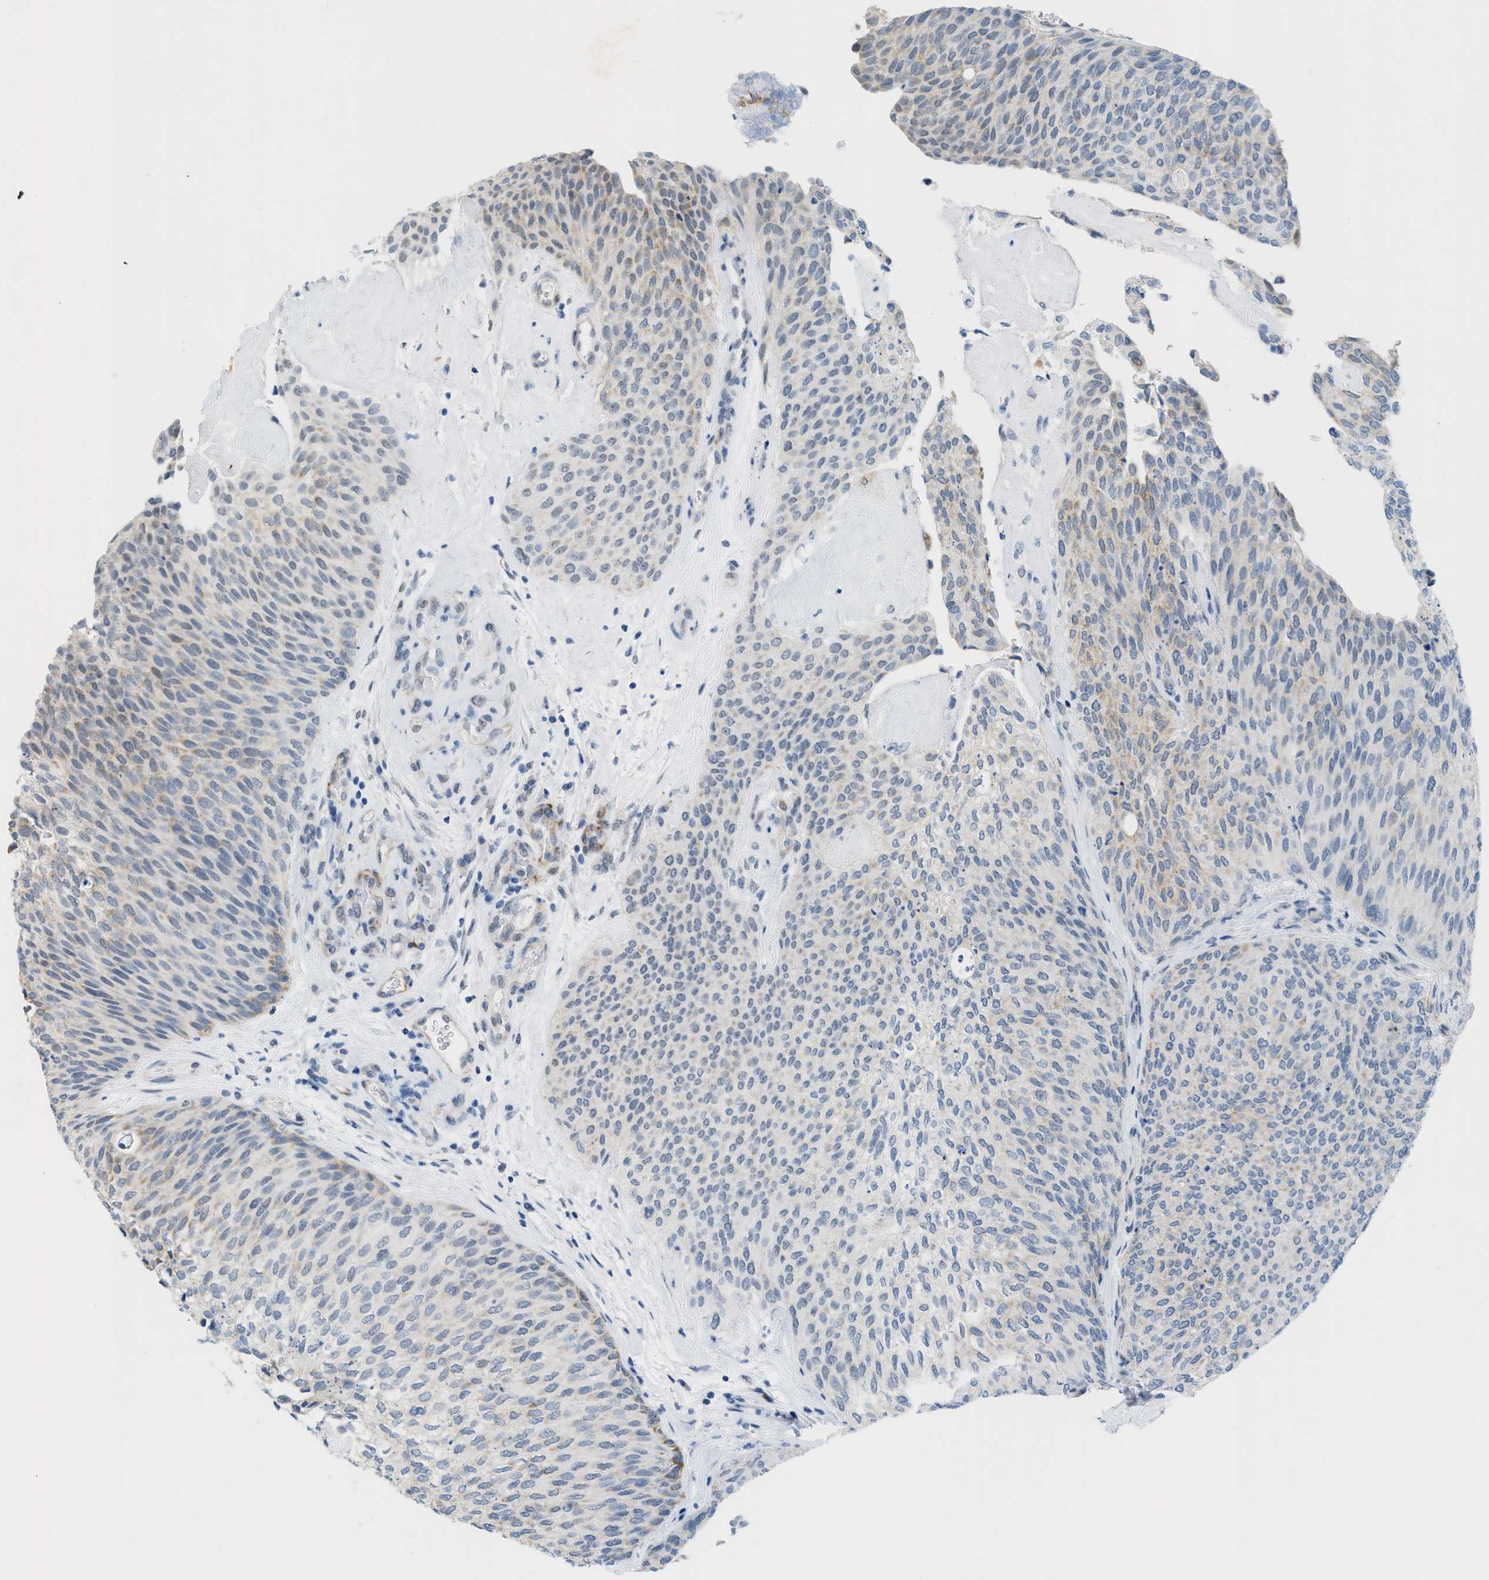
{"staining": {"intensity": "weak", "quantity": "<25%", "location": "cytoplasmic/membranous"}, "tissue": "urothelial cancer", "cell_type": "Tumor cells", "image_type": "cancer", "snomed": [{"axis": "morphology", "description": "Urothelial carcinoma, Low grade"}, {"axis": "topography", "description": "Urinary bladder"}], "caption": "Protein analysis of urothelial cancer reveals no significant expression in tumor cells. (Brightfield microscopy of DAB immunohistochemistry (IHC) at high magnification).", "gene": "HS3ST2", "patient": {"sex": "female", "age": 79}}